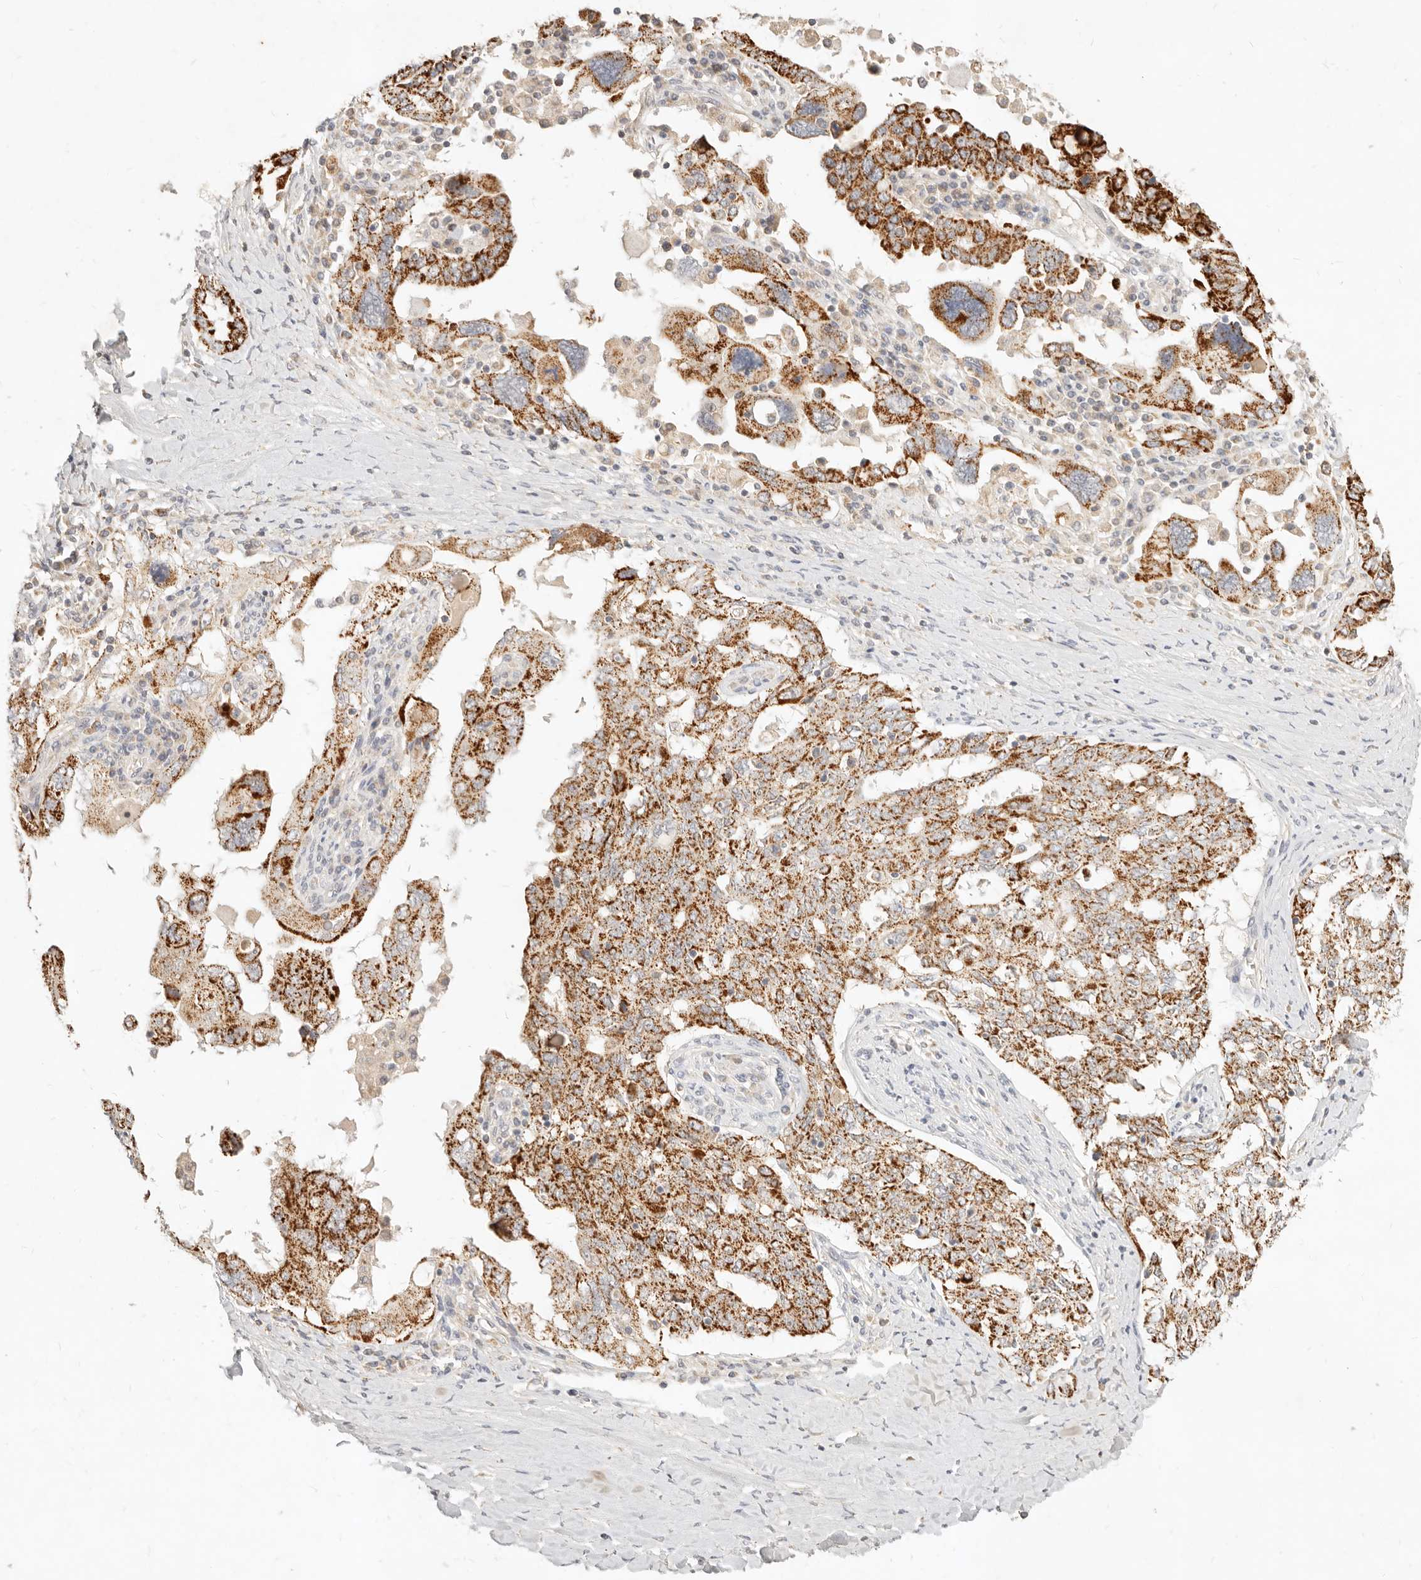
{"staining": {"intensity": "moderate", "quantity": ">75%", "location": "cytoplasmic/membranous"}, "tissue": "ovarian cancer", "cell_type": "Tumor cells", "image_type": "cancer", "snomed": [{"axis": "morphology", "description": "Carcinoma, endometroid"}, {"axis": "topography", "description": "Ovary"}], "caption": "Immunohistochemistry (IHC) (DAB (3,3'-diaminobenzidine)) staining of ovarian cancer demonstrates moderate cytoplasmic/membranous protein staining in approximately >75% of tumor cells.", "gene": "RUBCNL", "patient": {"sex": "female", "age": 62}}